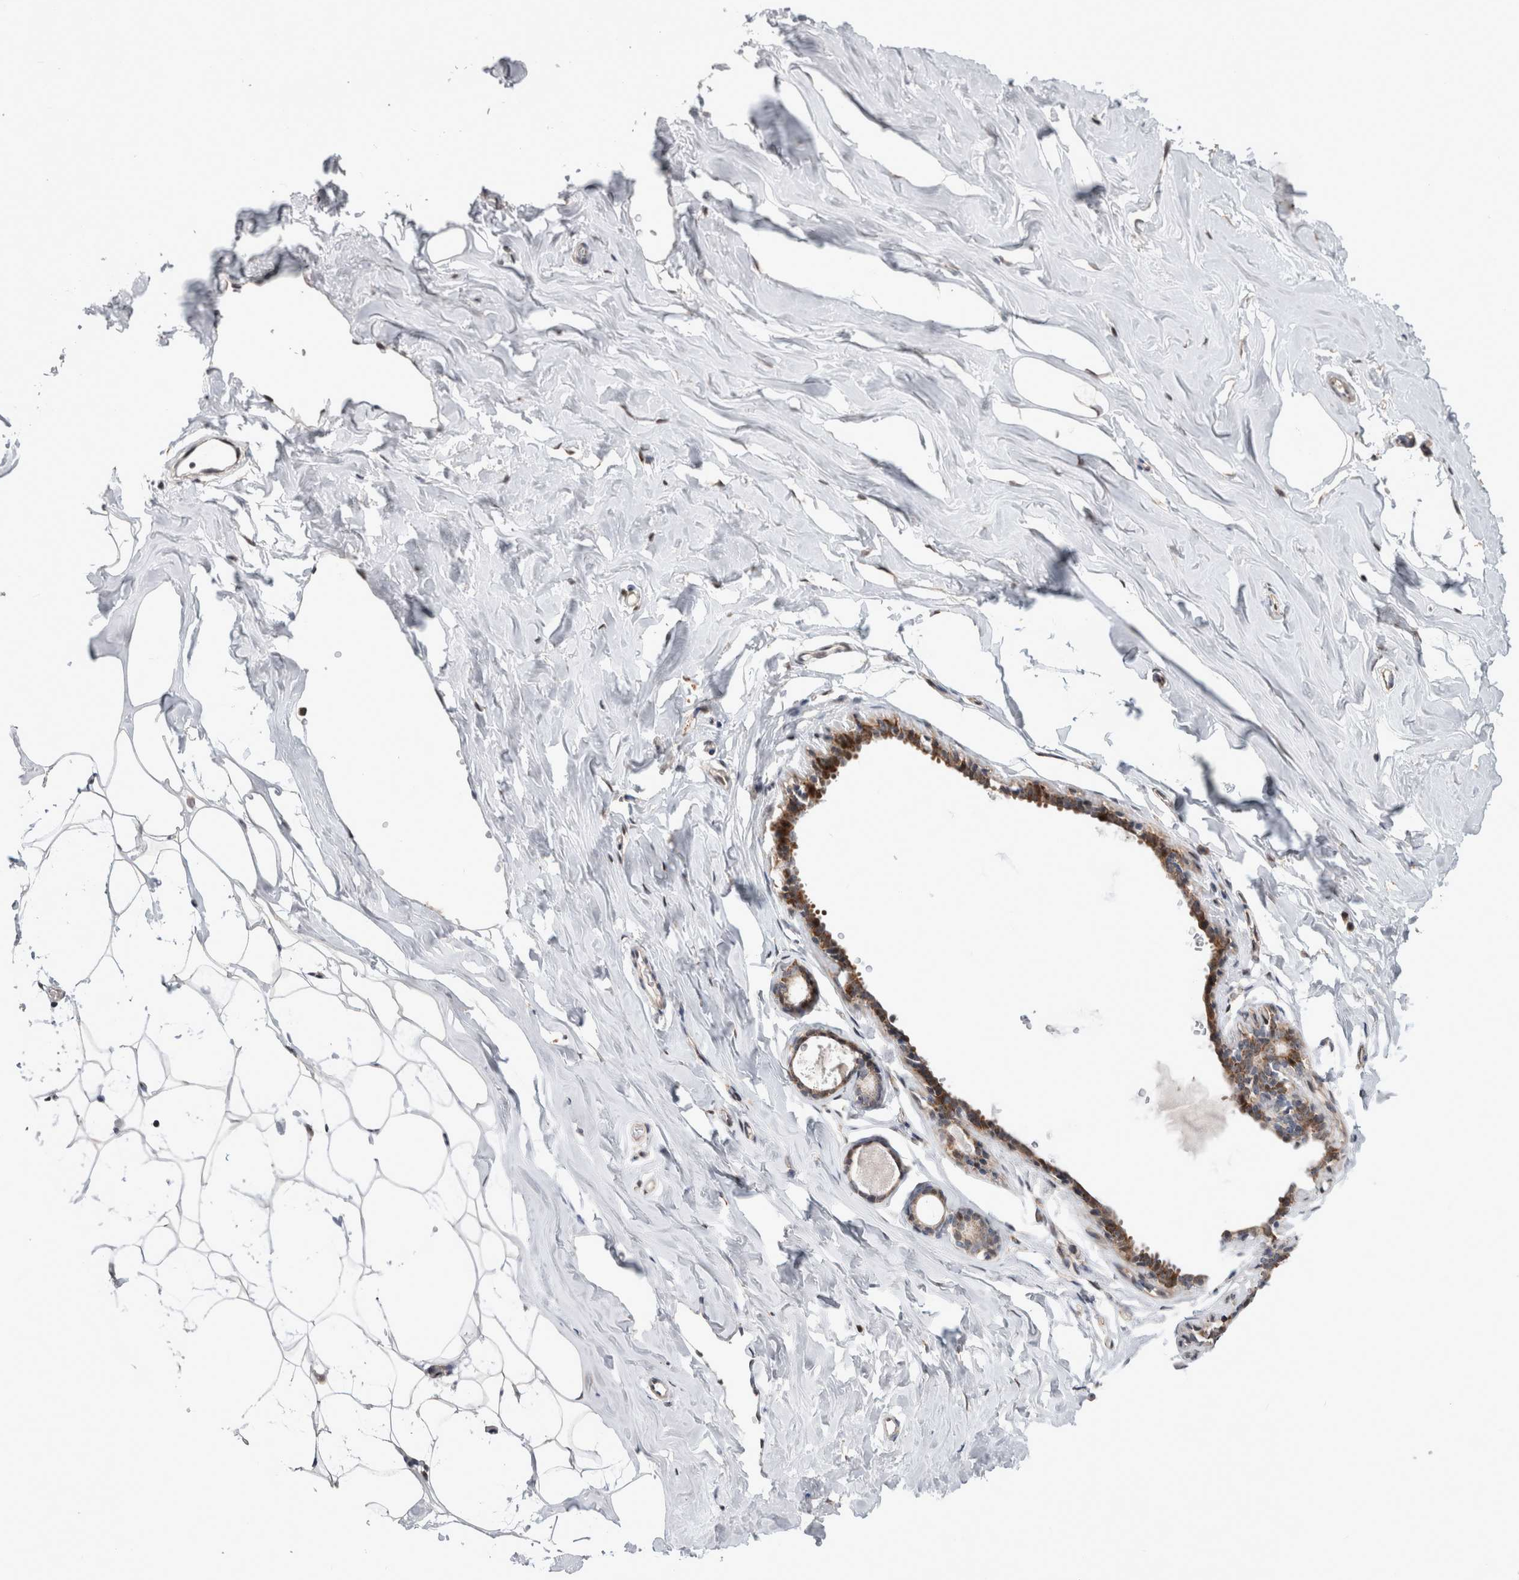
{"staining": {"intensity": "weak", "quantity": "25%-75%", "location": "cytoplasmic/membranous"}, "tissue": "adipose tissue", "cell_type": "Adipocytes", "image_type": "normal", "snomed": [{"axis": "morphology", "description": "Normal tissue, NOS"}, {"axis": "morphology", "description": "Fibrosis, NOS"}, {"axis": "topography", "description": "Breast"}, {"axis": "topography", "description": "Adipose tissue"}], "caption": "Normal adipose tissue reveals weak cytoplasmic/membranous staining in about 25%-75% of adipocytes.", "gene": "MRPL37", "patient": {"sex": "female", "age": 39}}